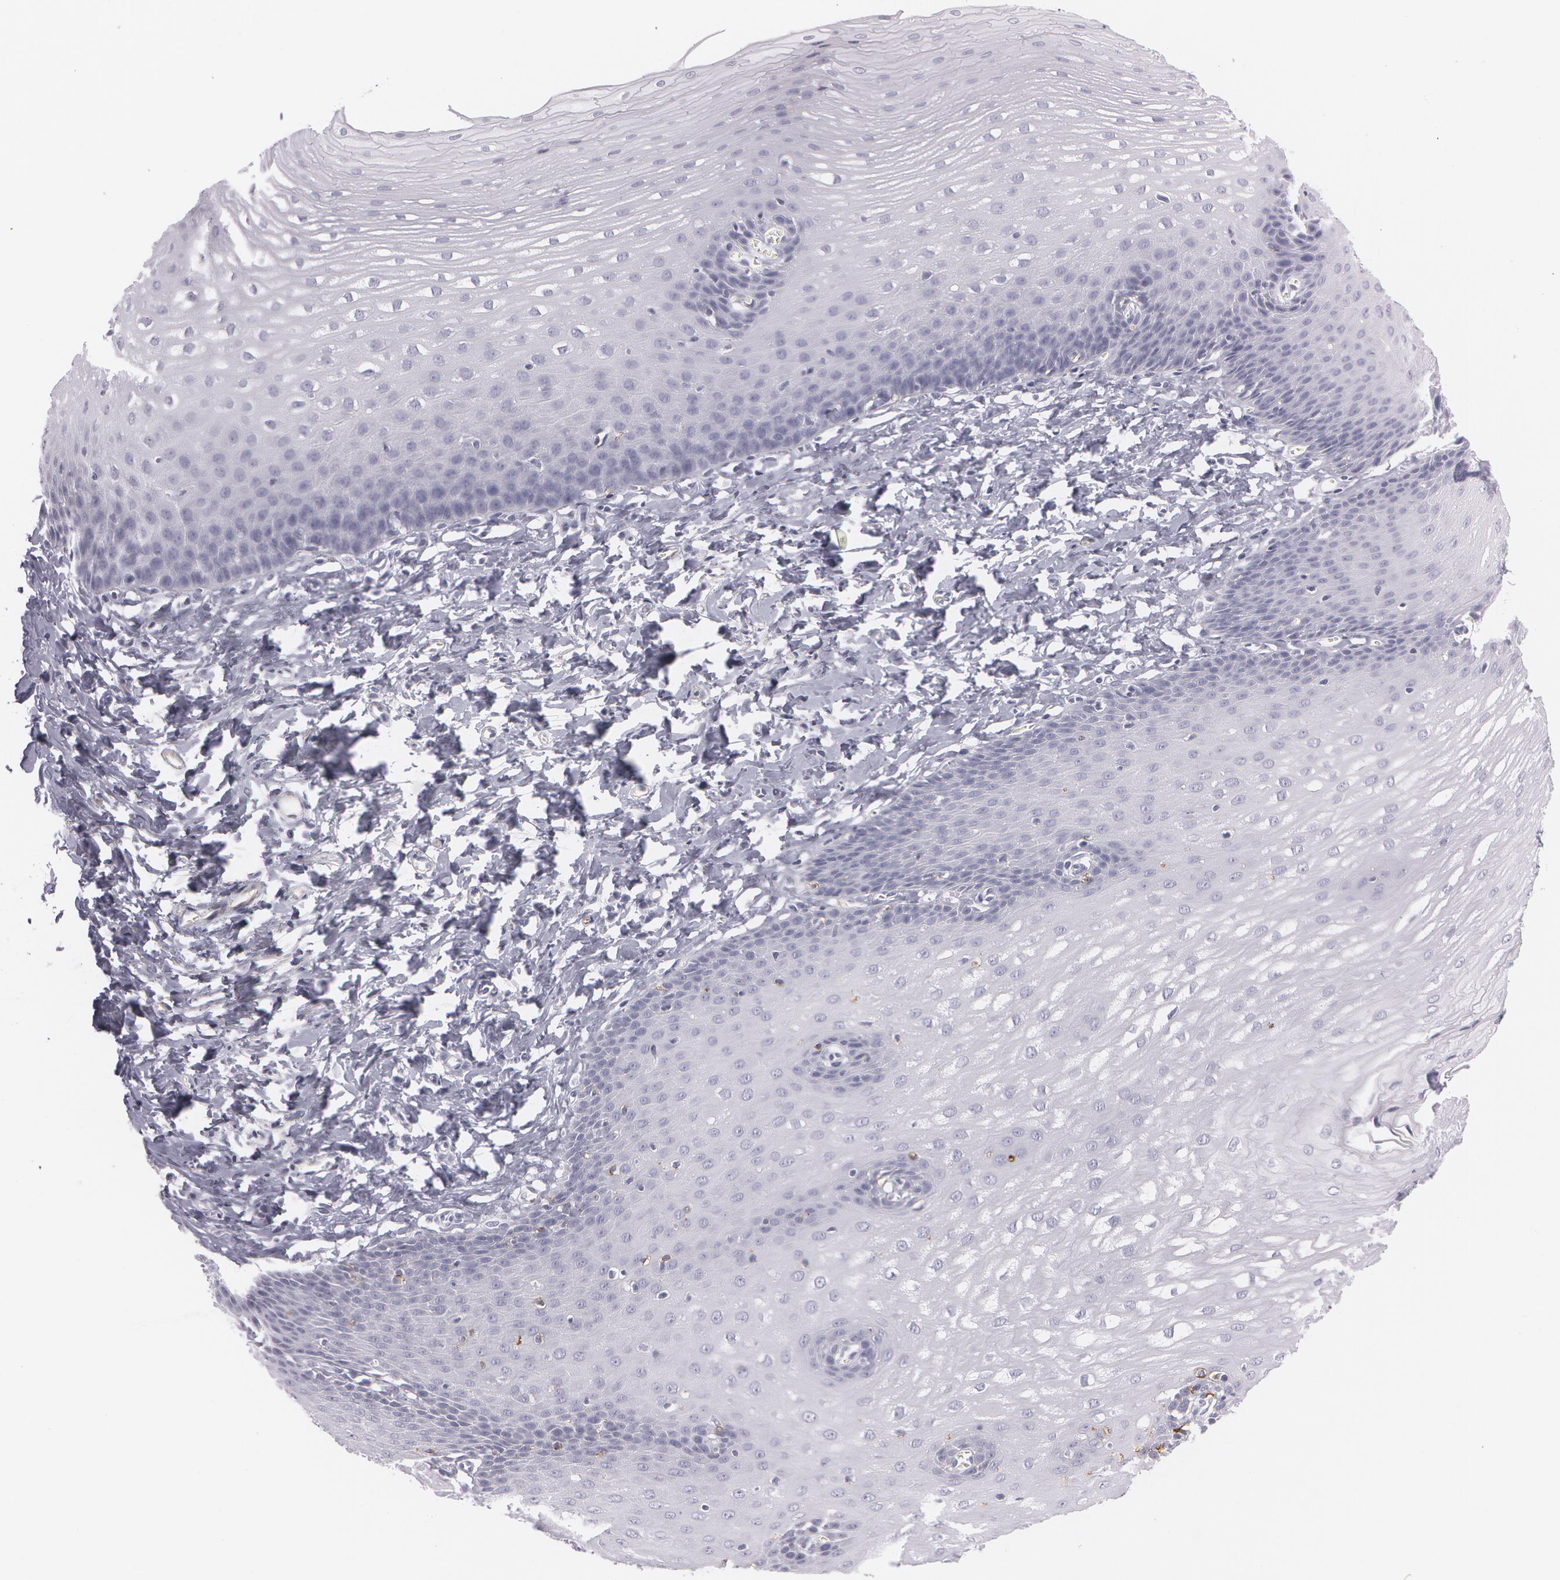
{"staining": {"intensity": "negative", "quantity": "none", "location": "none"}, "tissue": "esophagus", "cell_type": "Squamous epithelial cells", "image_type": "normal", "snomed": [{"axis": "morphology", "description": "Normal tissue, NOS"}, {"axis": "topography", "description": "Esophagus"}], "caption": "The histopathology image shows no significant positivity in squamous epithelial cells of esophagus.", "gene": "SNCG", "patient": {"sex": "male", "age": 70}}